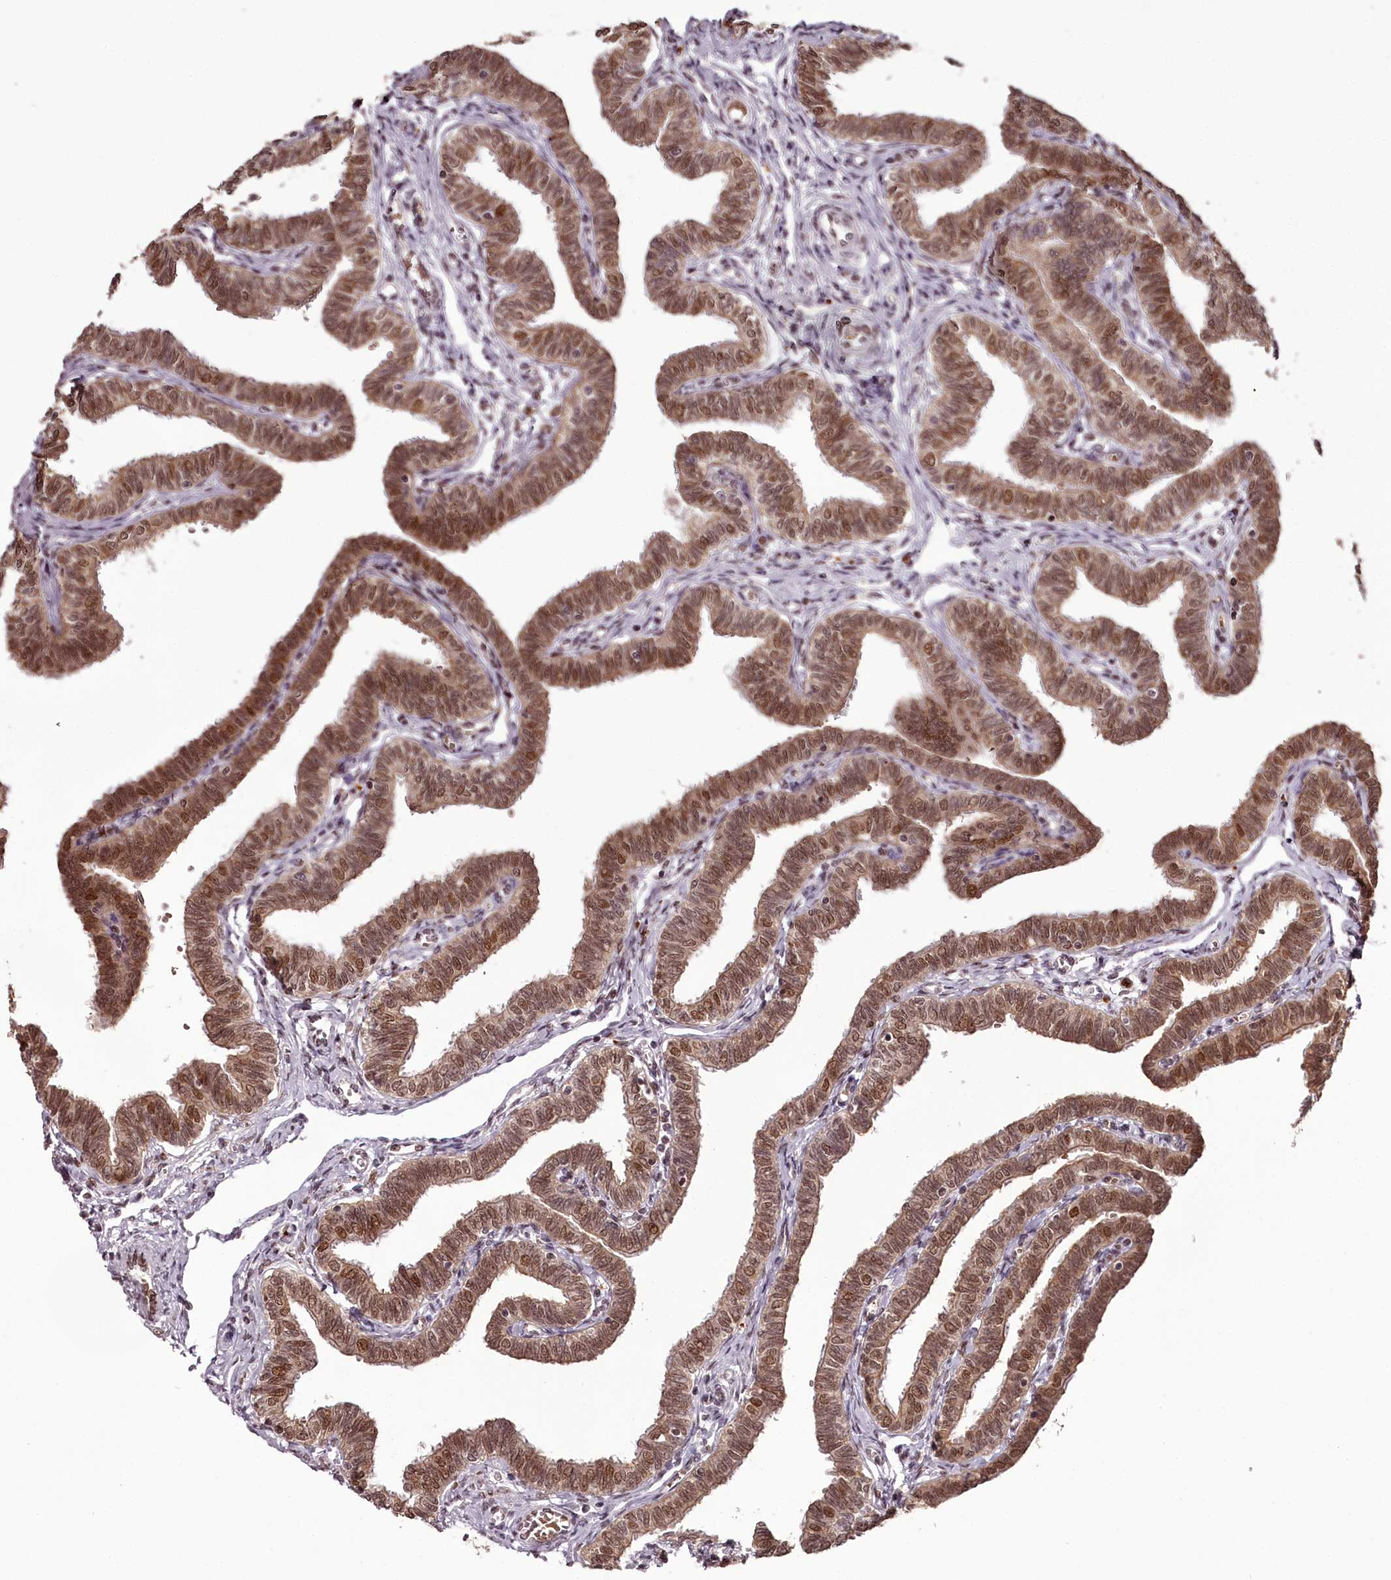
{"staining": {"intensity": "moderate", "quantity": ">75%", "location": "cytoplasmic/membranous,nuclear"}, "tissue": "fallopian tube", "cell_type": "Glandular cells", "image_type": "normal", "snomed": [{"axis": "morphology", "description": "Normal tissue, NOS"}, {"axis": "topography", "description": "Fallopian tube"}, {"axis": "topography", "description": "Ovary"}], "caption": "This photomicrograph displays immunohistochemistry (IHC) staining of normal human fallopian tube, with medium moderate cytoplasmic/membranous,nuclear expression in about >75% of glandular cells.", "gene": "THYN1", "patient": {"sex": "female", "age": 23}}